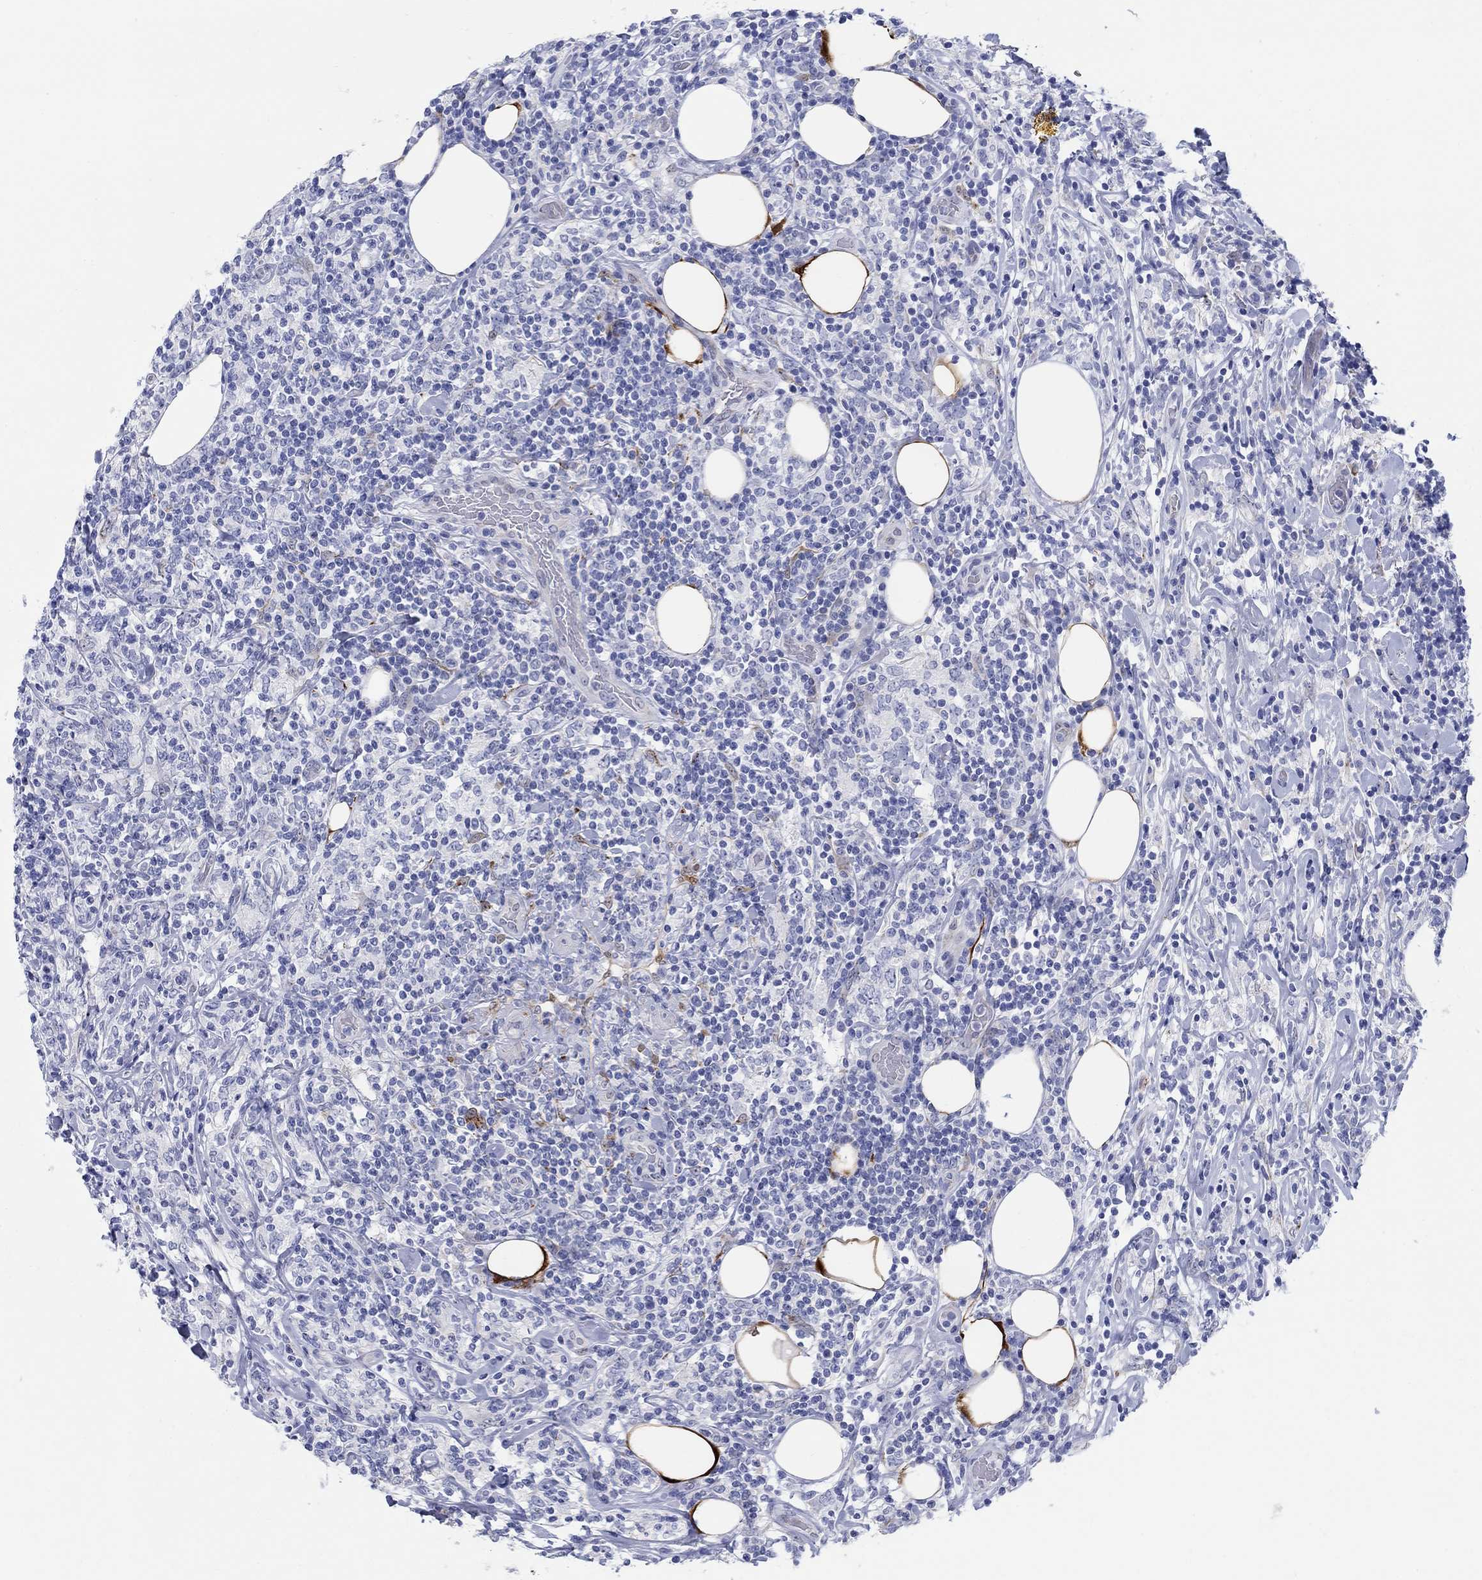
{"staining": {"intensity": "negative", "quantity": "none", "location": "none"}, "tissue": "lymphoma", "cell_type": "Tumor cells", "image_type": "cancer", "snomed": [{"axis": "morphology", "description": "Malignant lymphoma, non-Hodgkin's type, High grade"}, {"axis": "topography", "description": "Lymph node"}], "caption": "Immunohistochemistry (IHC) photomicrograph of neoplastic tissue: human lymphoma stained with DAB demonstrates no significant protein positivity in tumor cells. Nuclei are stained in blue.", "gene": "AKR1C2", "patient": {"sex": "female", "age": 84}}